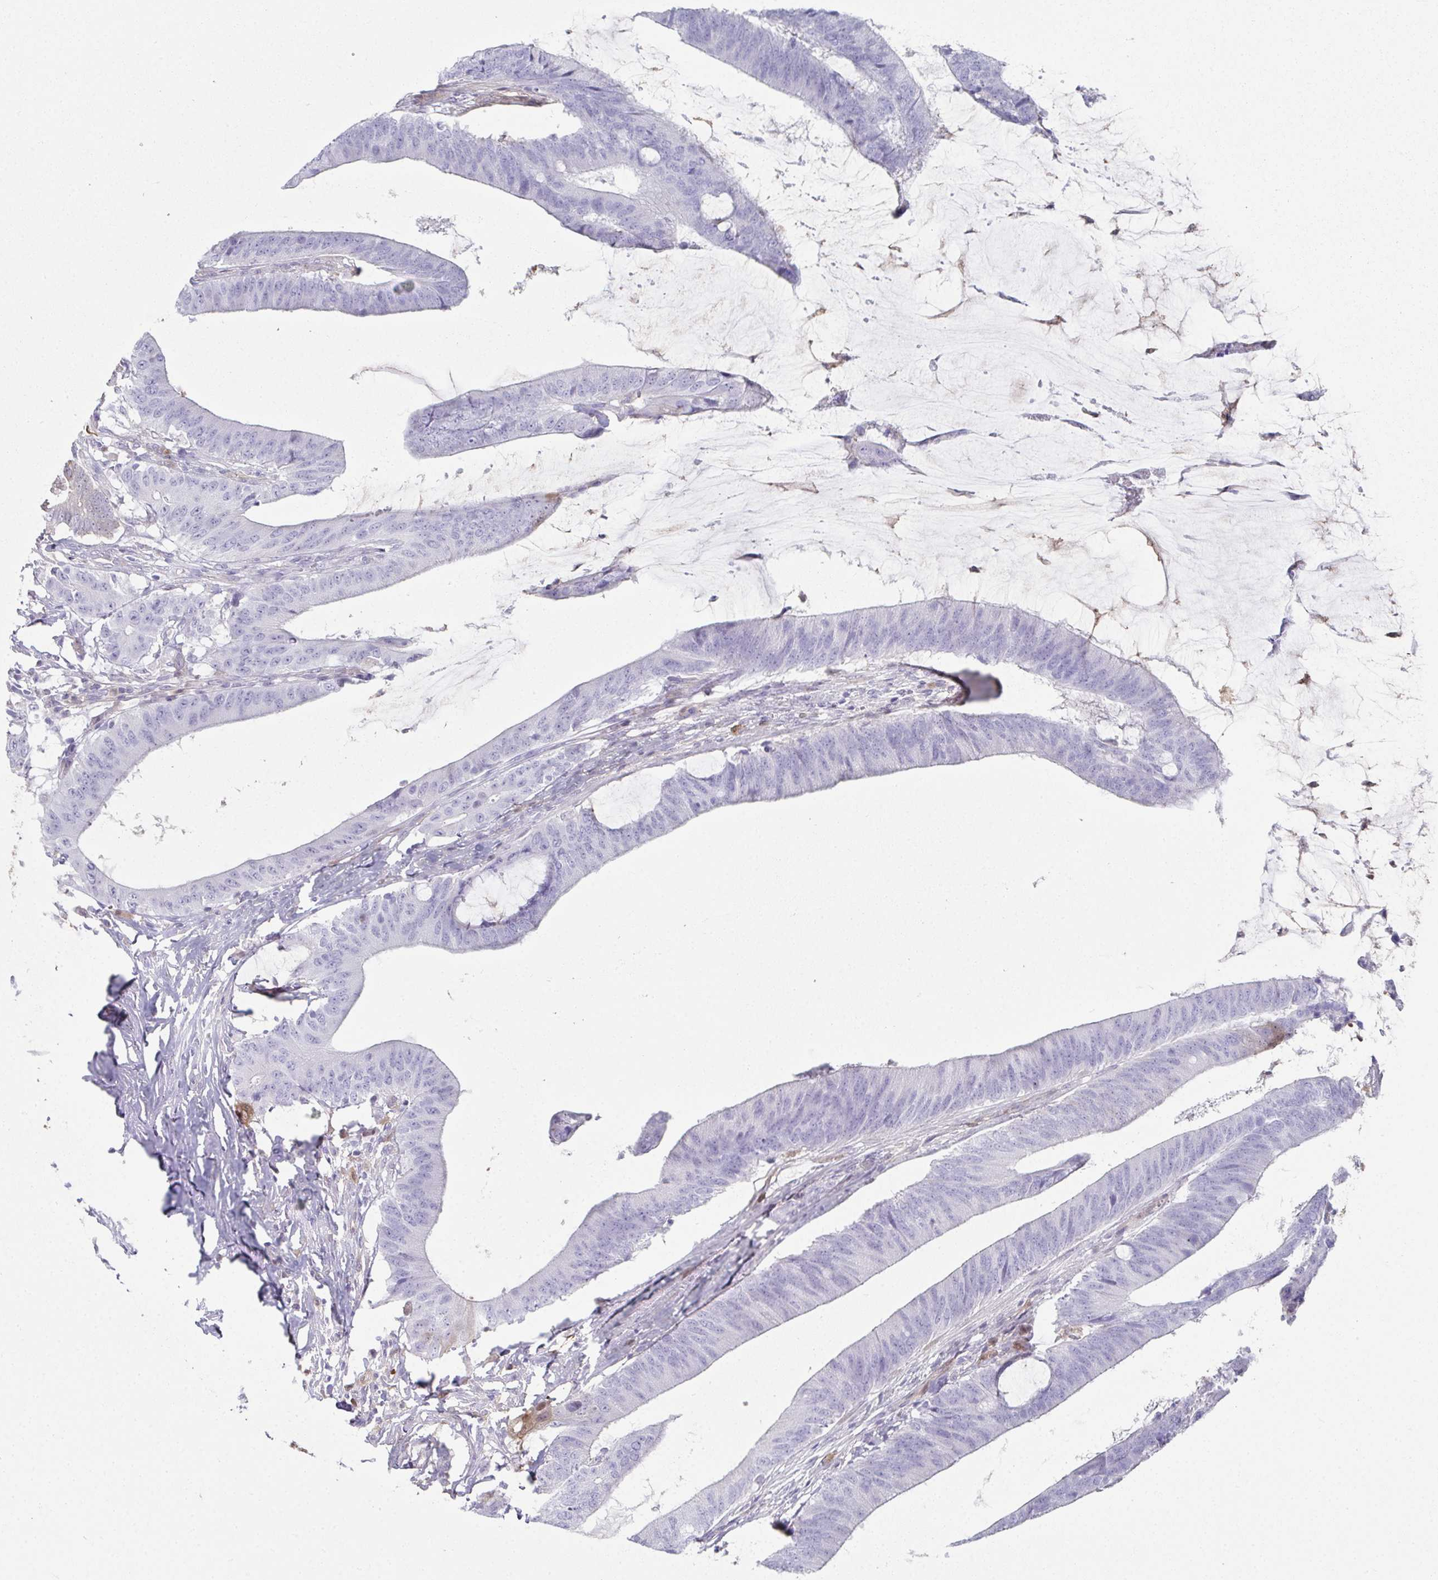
{"staining": {"intensity": "negative", "quantity": "none", "location": "none"}, "tissue": "colorectal cancer", "cell_type": "Tumor cells", "image_type": "cancer", "snomed": [{"axis": "morphology", "description": "Adenocarcinoma, NOS"}, {"axis": "topography", "description": "Colon"}], "caption": "Human colorectal cancer (adenocarcinoma) stained for a protein using immunohistochemistry displays no positivity in tumor cells.", "gene": "RBP1", "patient": {"sex": "female", "age": 43}}